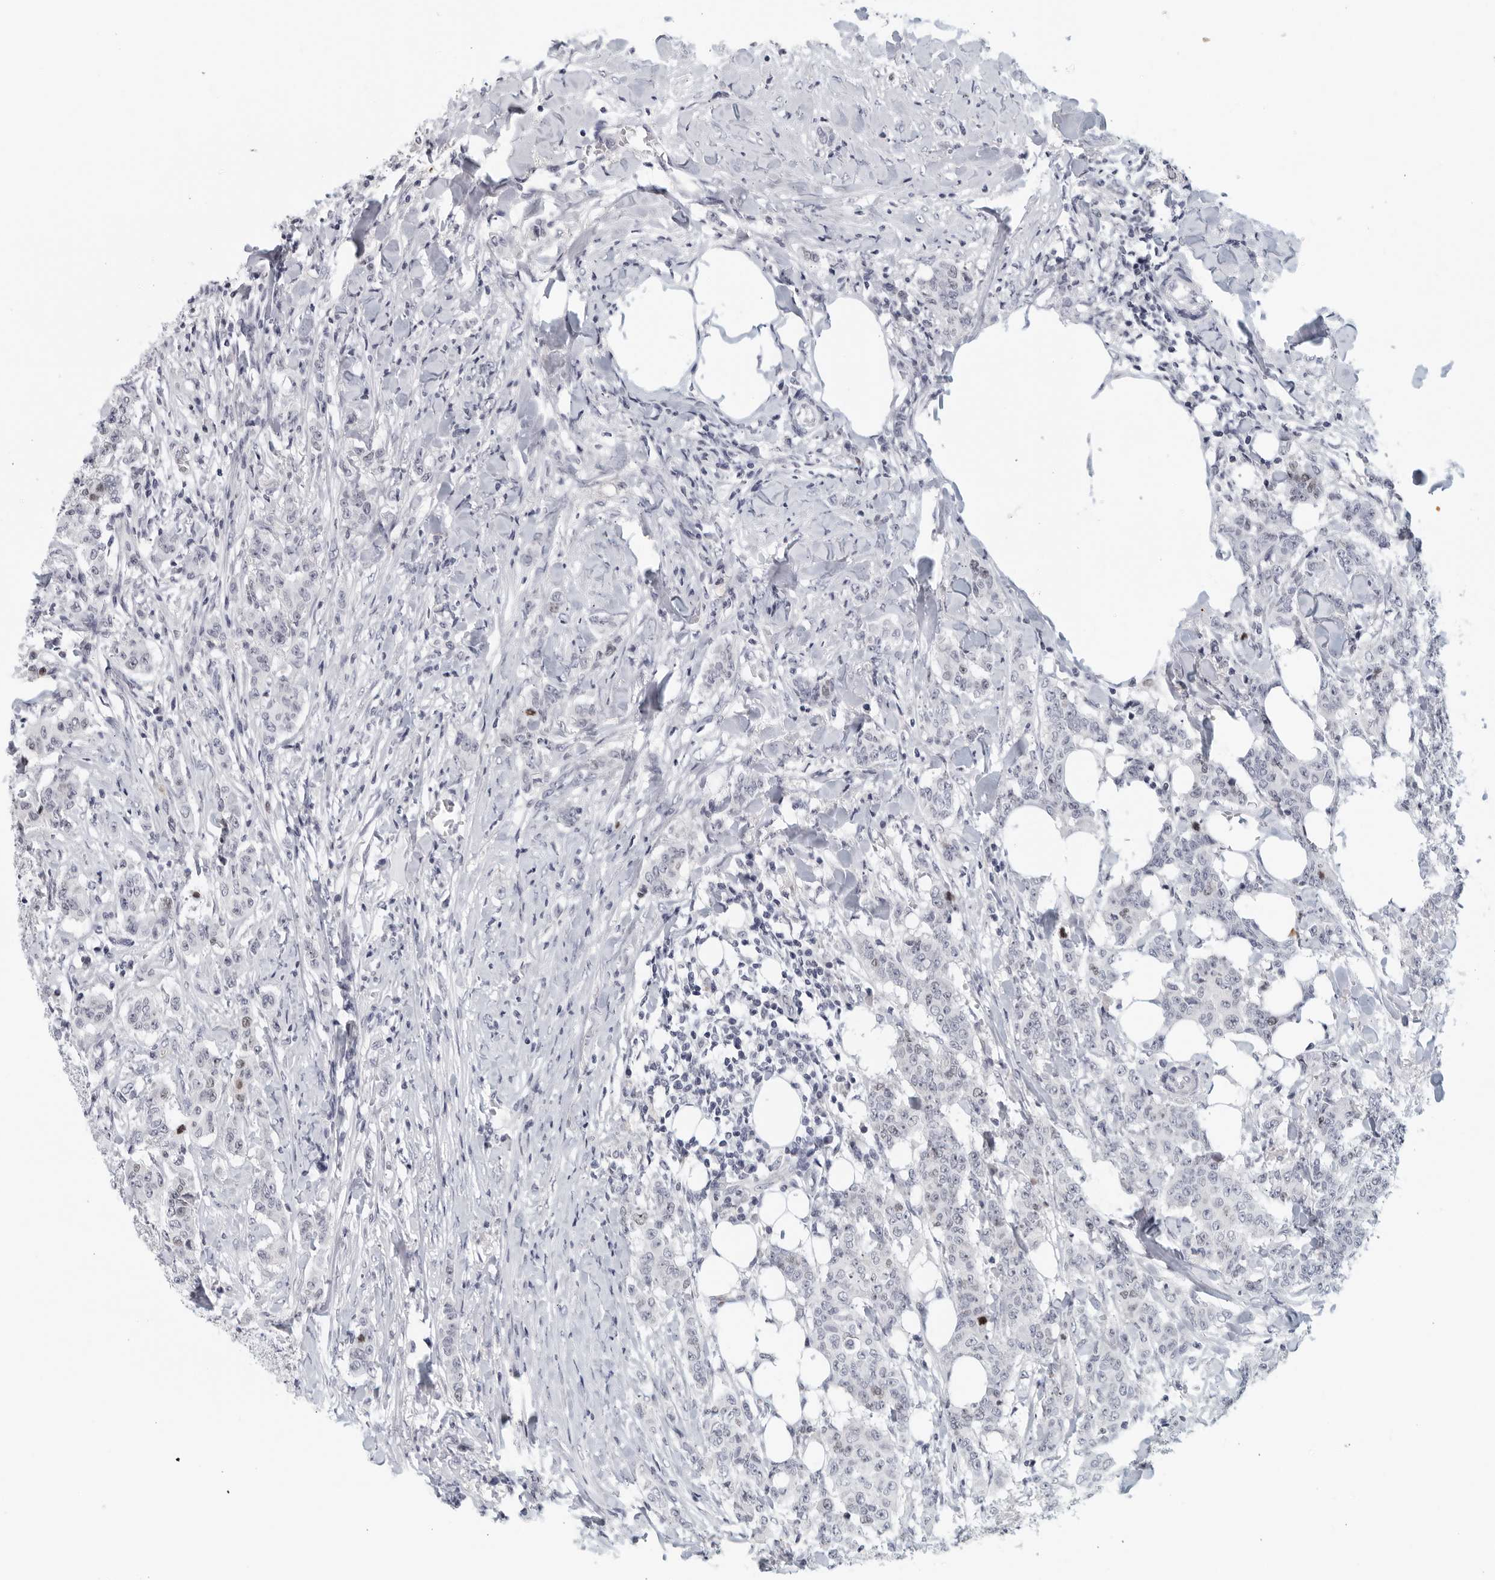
{"staining": {"intensity": "negative", "quantity": "none", "location": "none"}, "tissue": "breast cancer", "cell_type": "Tumor cells", "image_type": "cancer", "snomed": [{"axis": "morphology", "description": "Duct carcinoma"}, {"axis": "topography", "description": "Breast"}], "caption": "Tumor cells are negative for protein expression in human breast cancer. Nuclei are stained in blue.", "gene": "MATN1", "patient": {"sex": "female", "age": 40}}